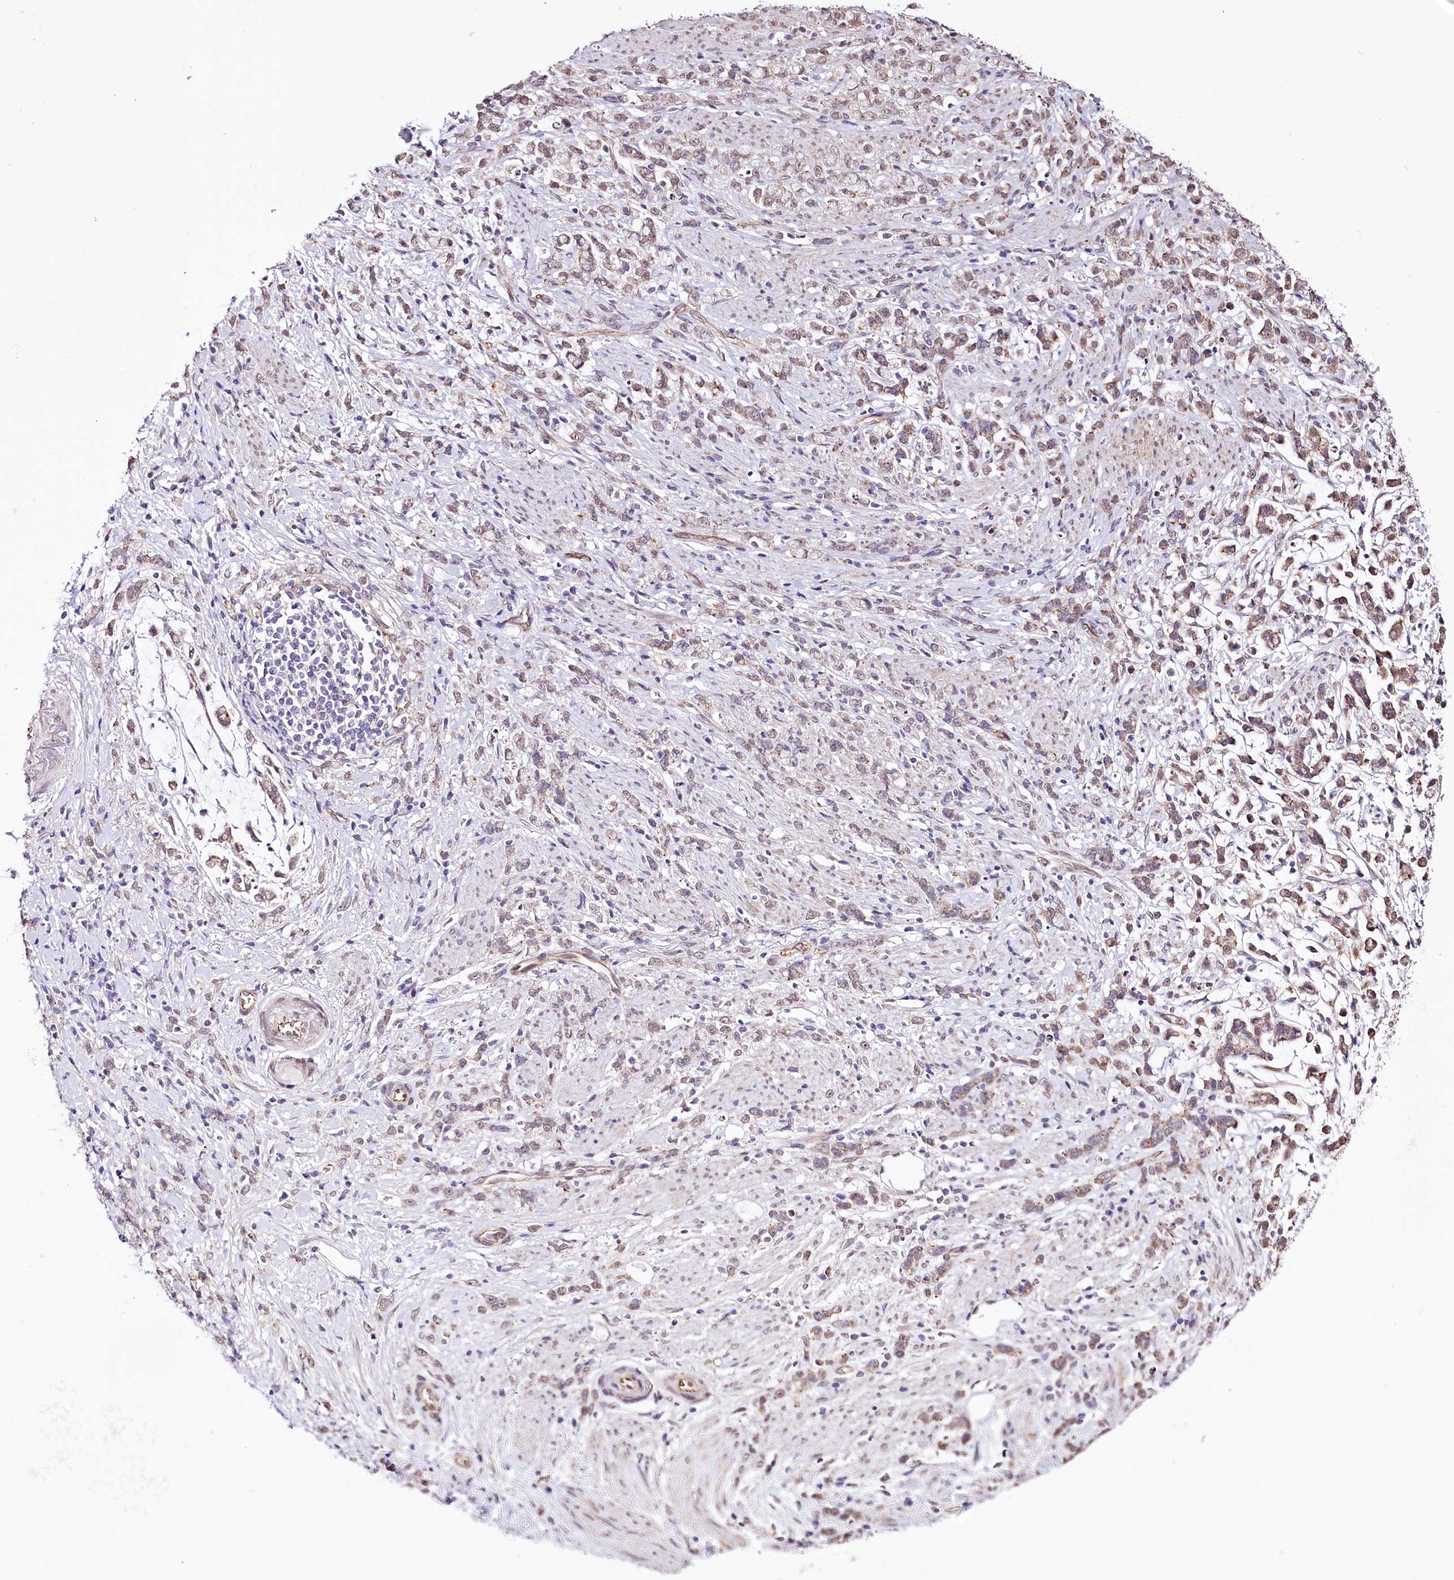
{"staining": {"intensity": "weak", "quantity": "<25%", "location": "cytoplasmic/membranous"}, "tissue": "stomach cancer", "cell_type": "Tumor cells", "image_type": "cancer", "snomed": [{"axis": "morphology", "description": "Adenocarcinoma, NOS"}, {"axis": "topography", "description": "Stomach"}], "caption": "Immunohistochemistry (IHC) histopathology image of neoplastic tissue: stomach cancer (adenocarcinoma) stained with DAB displays no significant protein expression in tumor cells.", "gene": "ST7", "patient": {"sex": "female", "age": 60}}